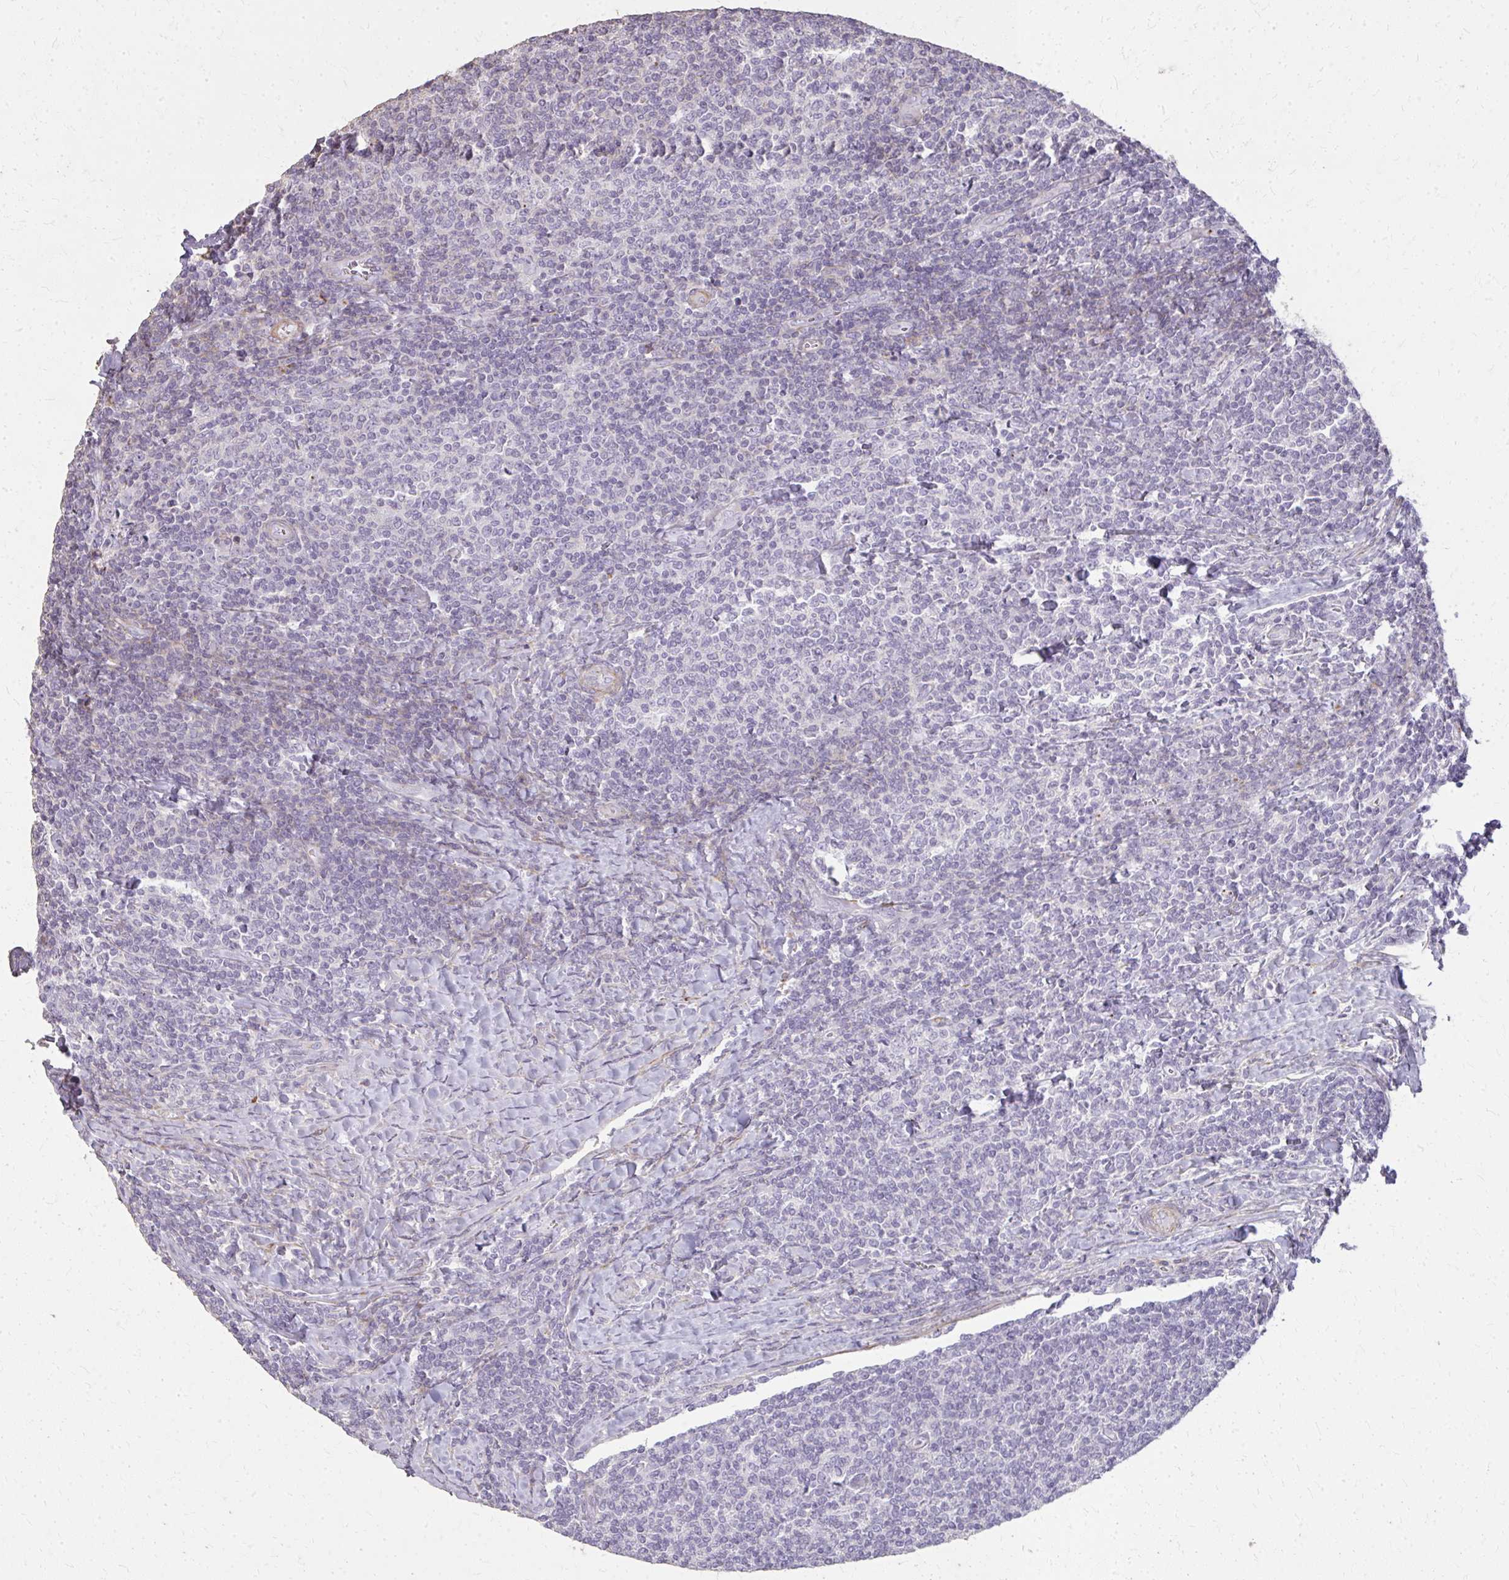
{"staining": {"intensity": "negative", "quantity": "none", "location": "none"}, "tissue": "lymphoma", "cell_type": "Tumor cells", "image_type": "cancer", "snomed": [{"axis": "morphology", "description": "Malignant lymphoma, non-Hodgkin's type, Low grade"}, {"axis": "topography", "description": "Lymph node"}], "caption": "Immunohistochemical staining of malignant lymphoma, non-Hodgkin's type (low-grade) reveals no significant expression in tumor cells.", "gene": "TENM4", "patient": {"sex": "male", "age": 52}}